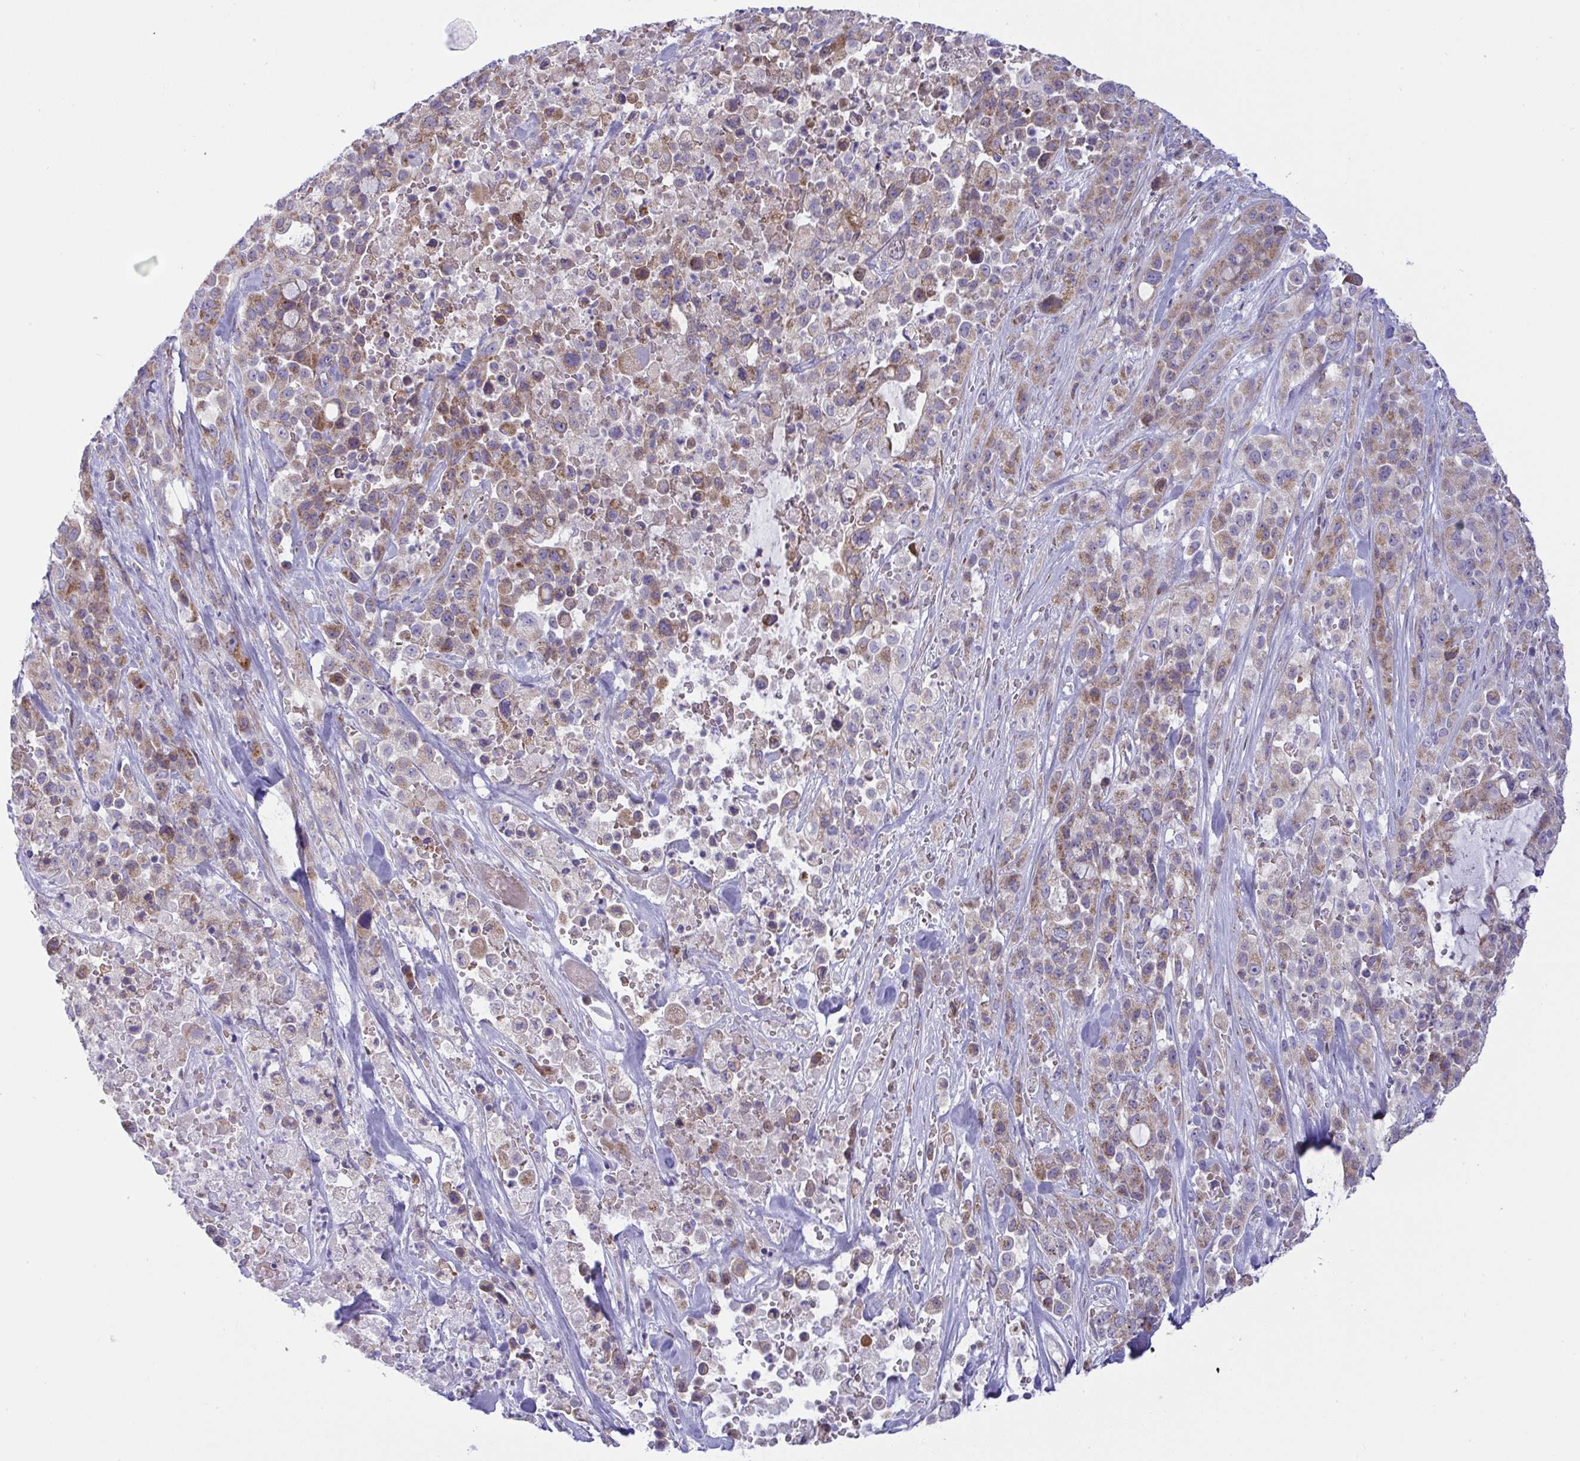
{"staining": {"intensity": "moderate", "quantity": ">75%", "location": "cytoplasmic/membranous"}, "tissue": "pancreatic cancer", "cell_type": "Tumor cells", "image_type": "cancer", "snomed": [{"axis": "morphology", "description": "Adenocarcinoma, NOS"}, {"axis": "topography", "description": "Pancreas"}], "caption": "High-power microscopy captured an immunohistochemistry histopathology image of adenocarcinoma (pancreatic), revealing moderate cytoplasmic/membranous staining in approximately >75% of tumor cells. Ihc stains the protein of interest in brown and the nuclei are stained blue.", "gene": "NTN1", "patient": {"sex": "male", "age": 44}}